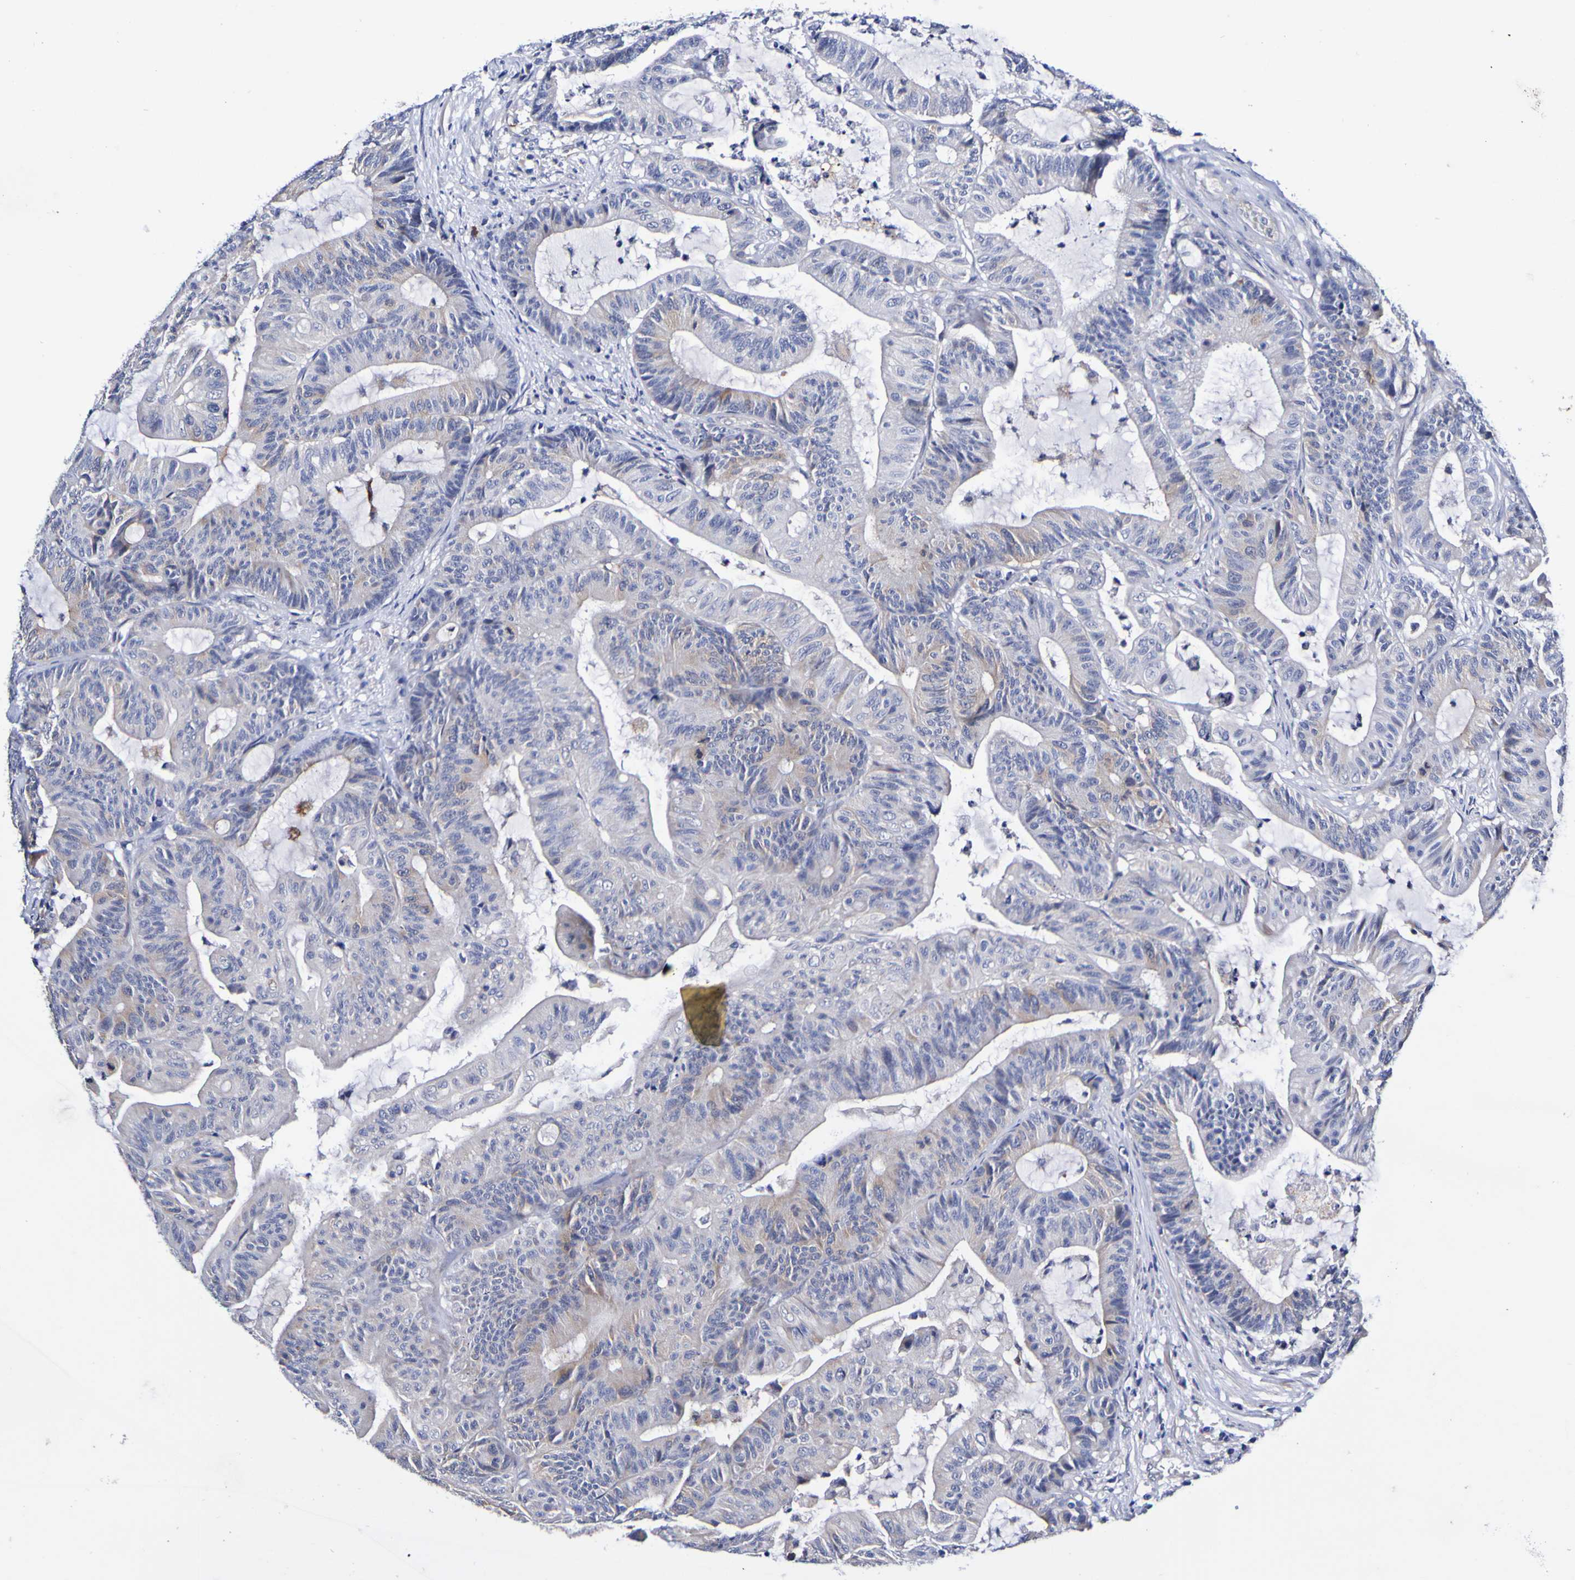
{"staining": {"intensity": "weak", "quantity": "<25%", "location": "cytoplasmic/membranous"}, "tissue": "colorectal cancer", "cell_type": "Tumor cells", "image_type": "cancer", "snomed": [{"axis": "morphology", "description": "Adenocarcinoma, NOS"}, {"axis": "topography", "description": "Colon"}], "caption": "An IHC histopathology image of colorectal adenocarcinoma is shown. There is no staining in tumor cells of colorectal adenocarcinoma.", "gene": "ACVR1C", "patient": {"sex": "female", "age": 84}}